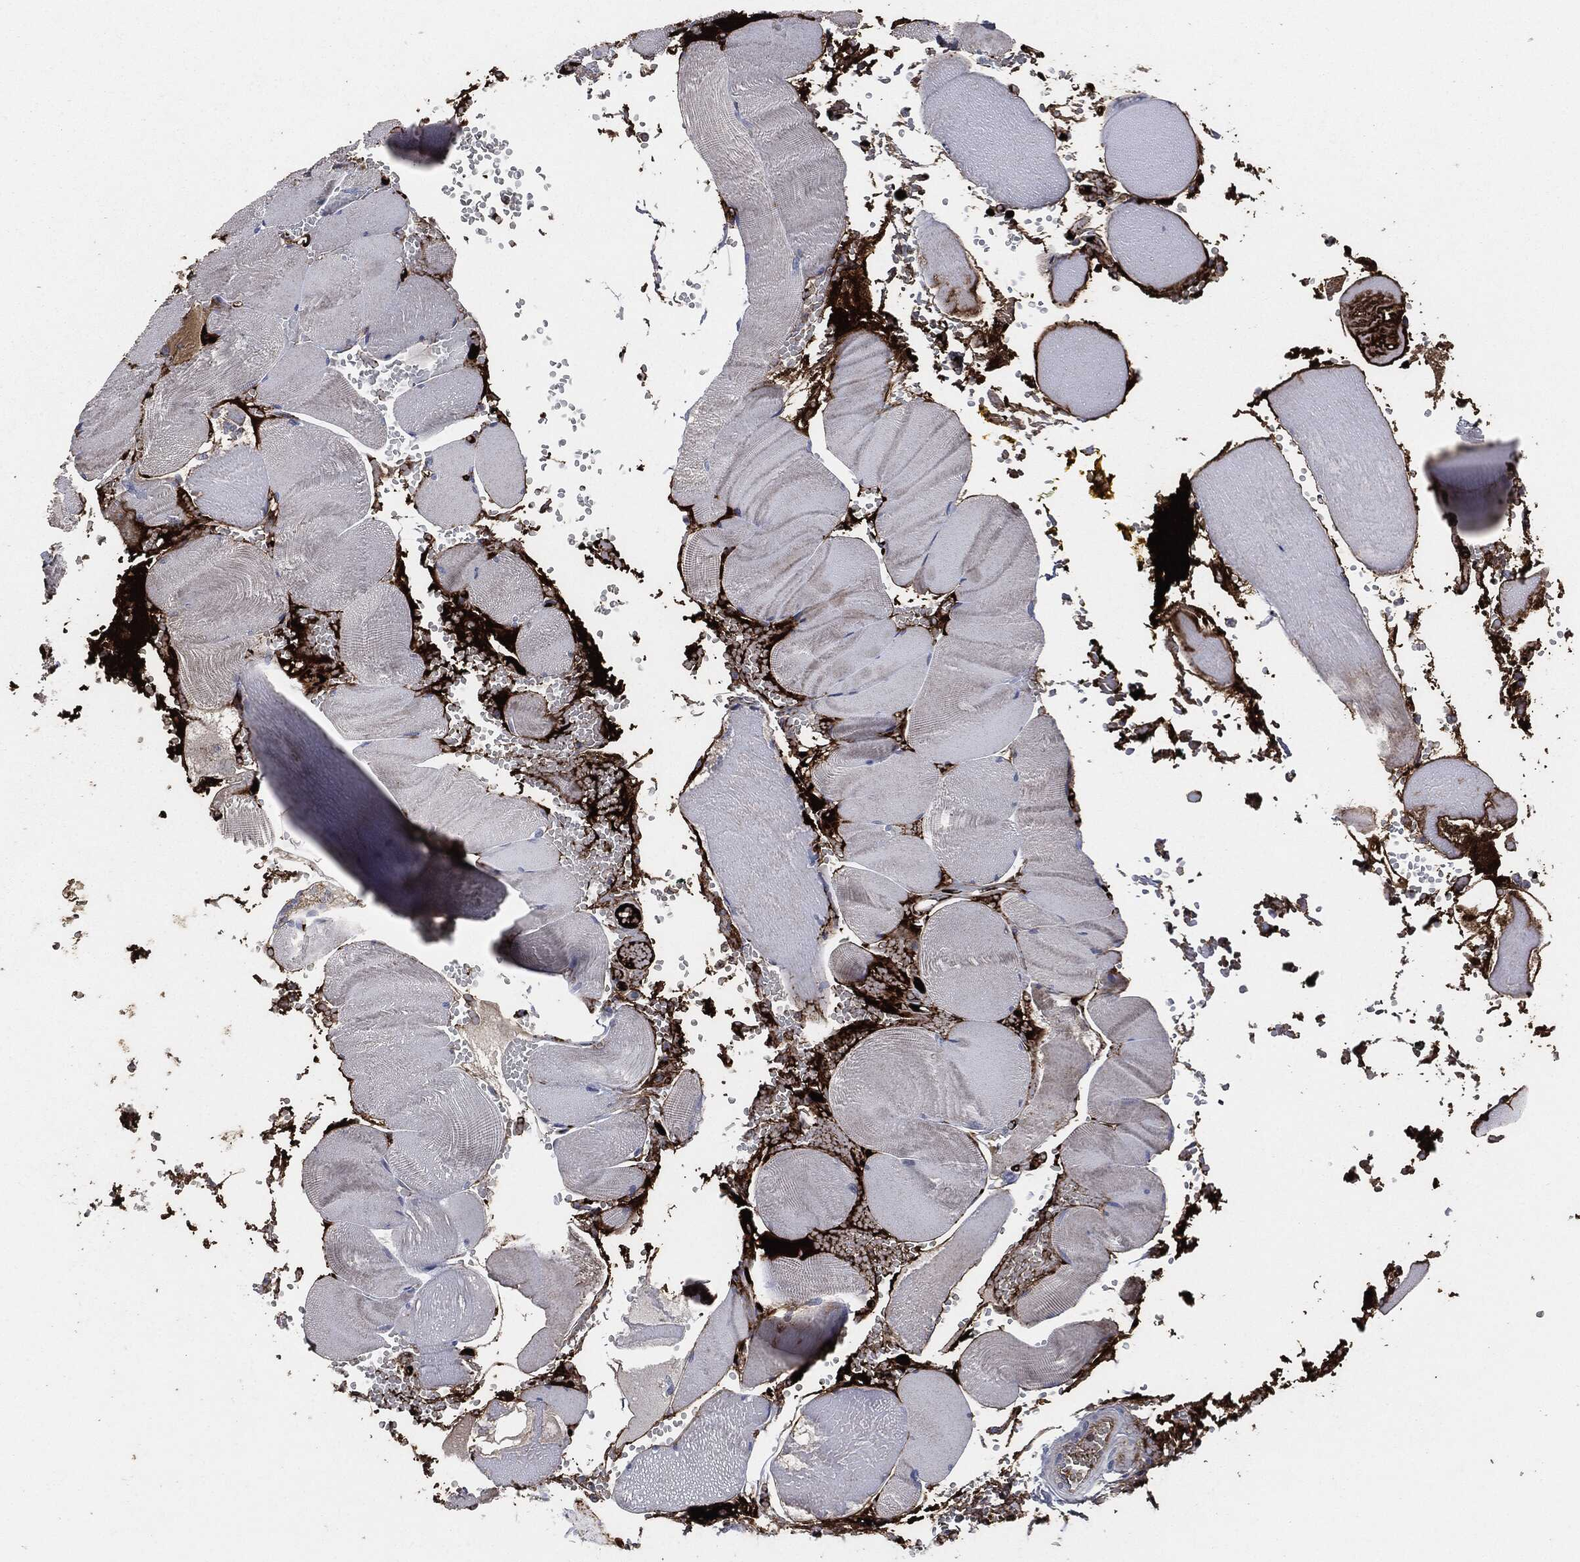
{"staining": {"intensity": "negative", "quantity": "none", "location": "none"}, "tissue": "skeletal muscle", "cell_type": "Myocytes", "image_type": "normal", "snomed": [{"axis": "morphology", "description": "Normal tissue, NOS"}, {"axis": "topography", "description": "Skeletal muscle"}], "caption": "Immunohistochemistry of benign skeletal muscle demonstrates no expression in myocytes. Nuclei are stained in blue.", "gene": "APOB", "patient": {"sex": "male", "age": 56}}